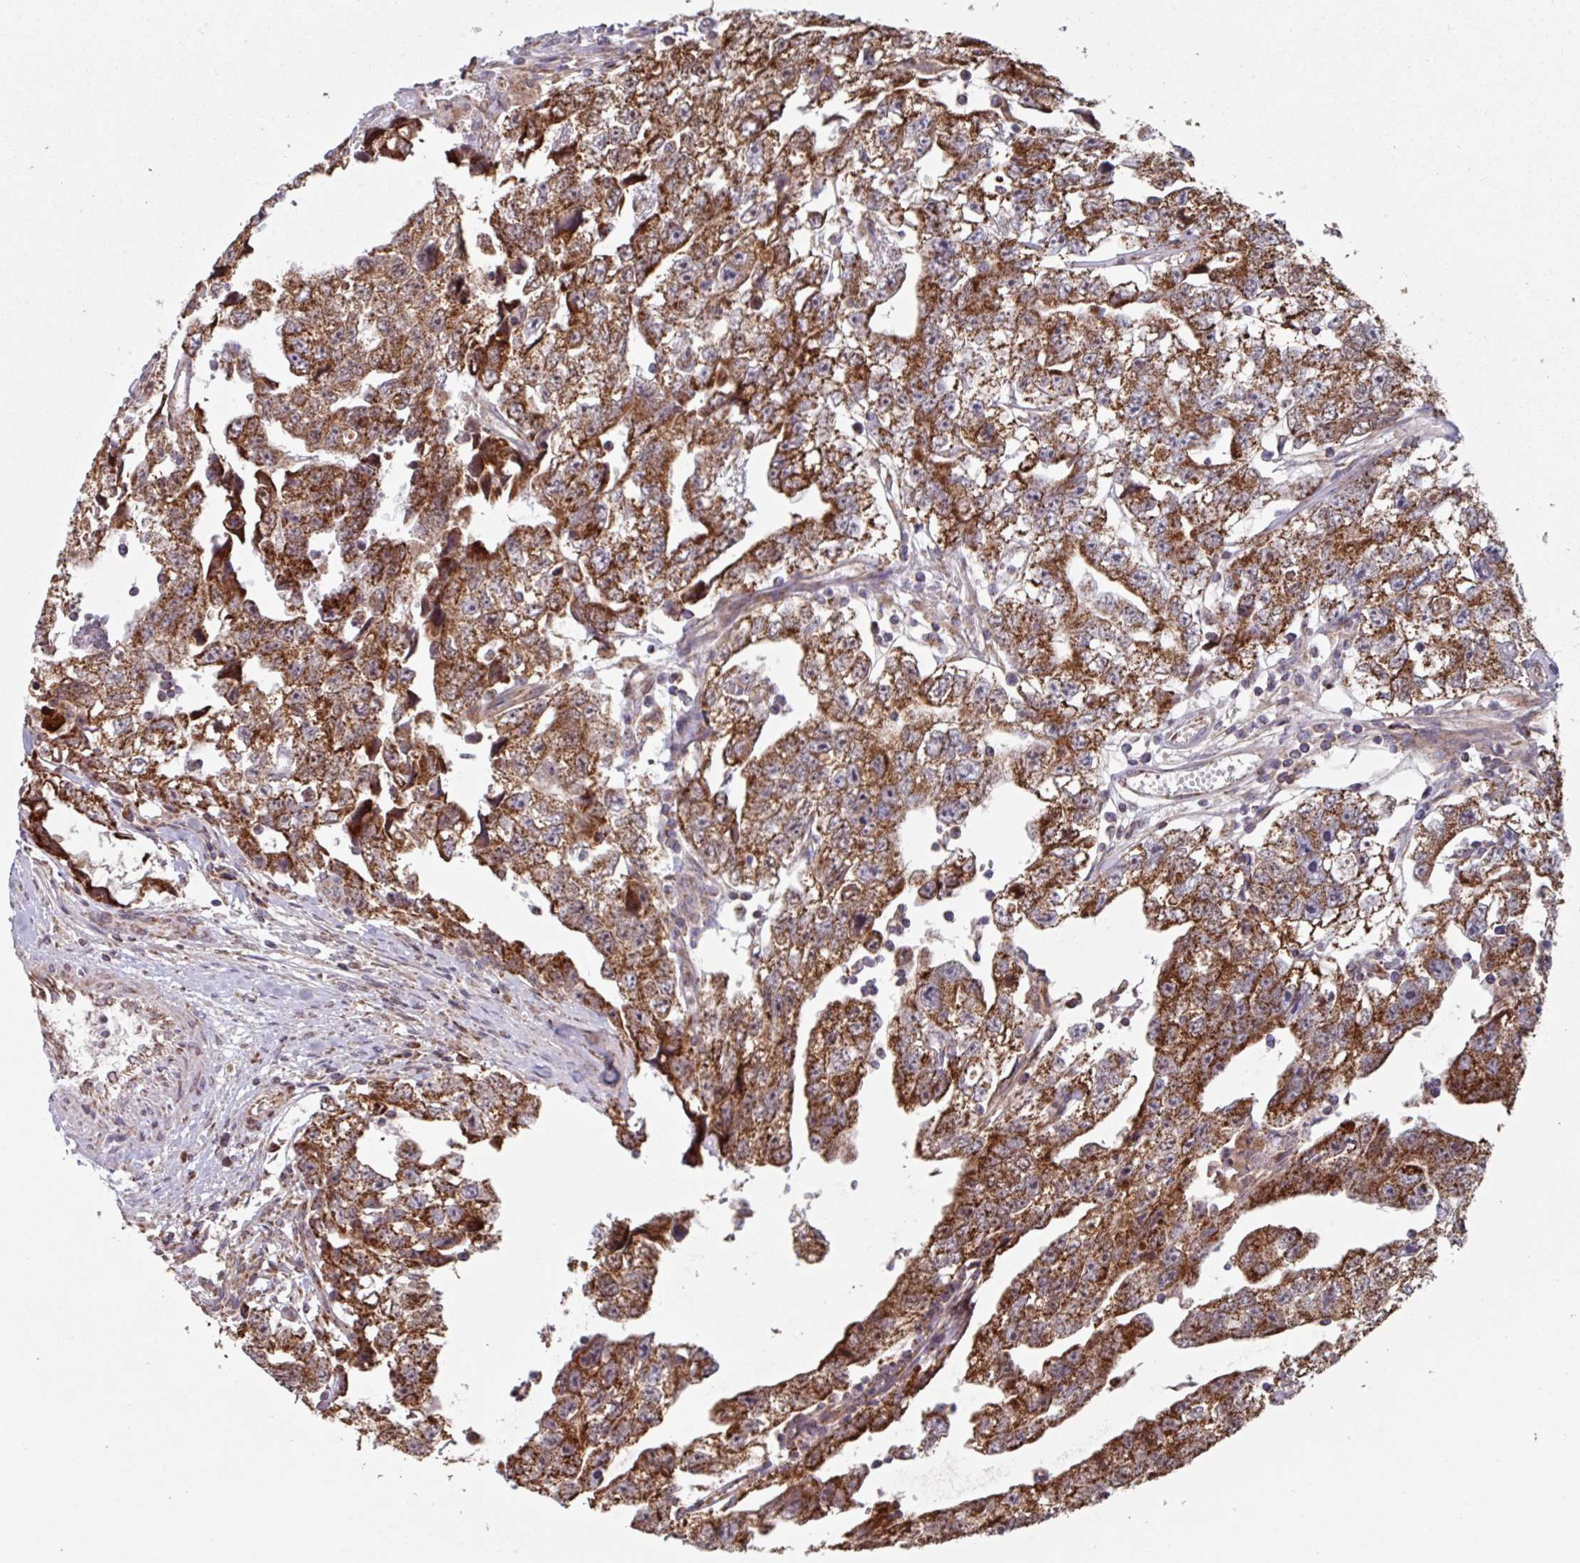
{"staining": {"intensity": "strong", "quantity": ">75%", "location": "cytoplasmic/membranous"}, "tissue": "testis cancer", "cell_type": "Tumor cells", "image_type": "cancer", "snomed": [{"axis": "morphology", "description": "Carcinoma, Embryonal, NOS"}, {"axis": "topography", "description": "Testis"}], "caption": "Human testis cancer (embryonal carcinoma) stained for a protein (brown) demonstrates strong cytoplasmic/membranous positive staining in about >75% of tumor cells.", "gene": "COX7C", "patient": {"sex": "male", "age": 22}}